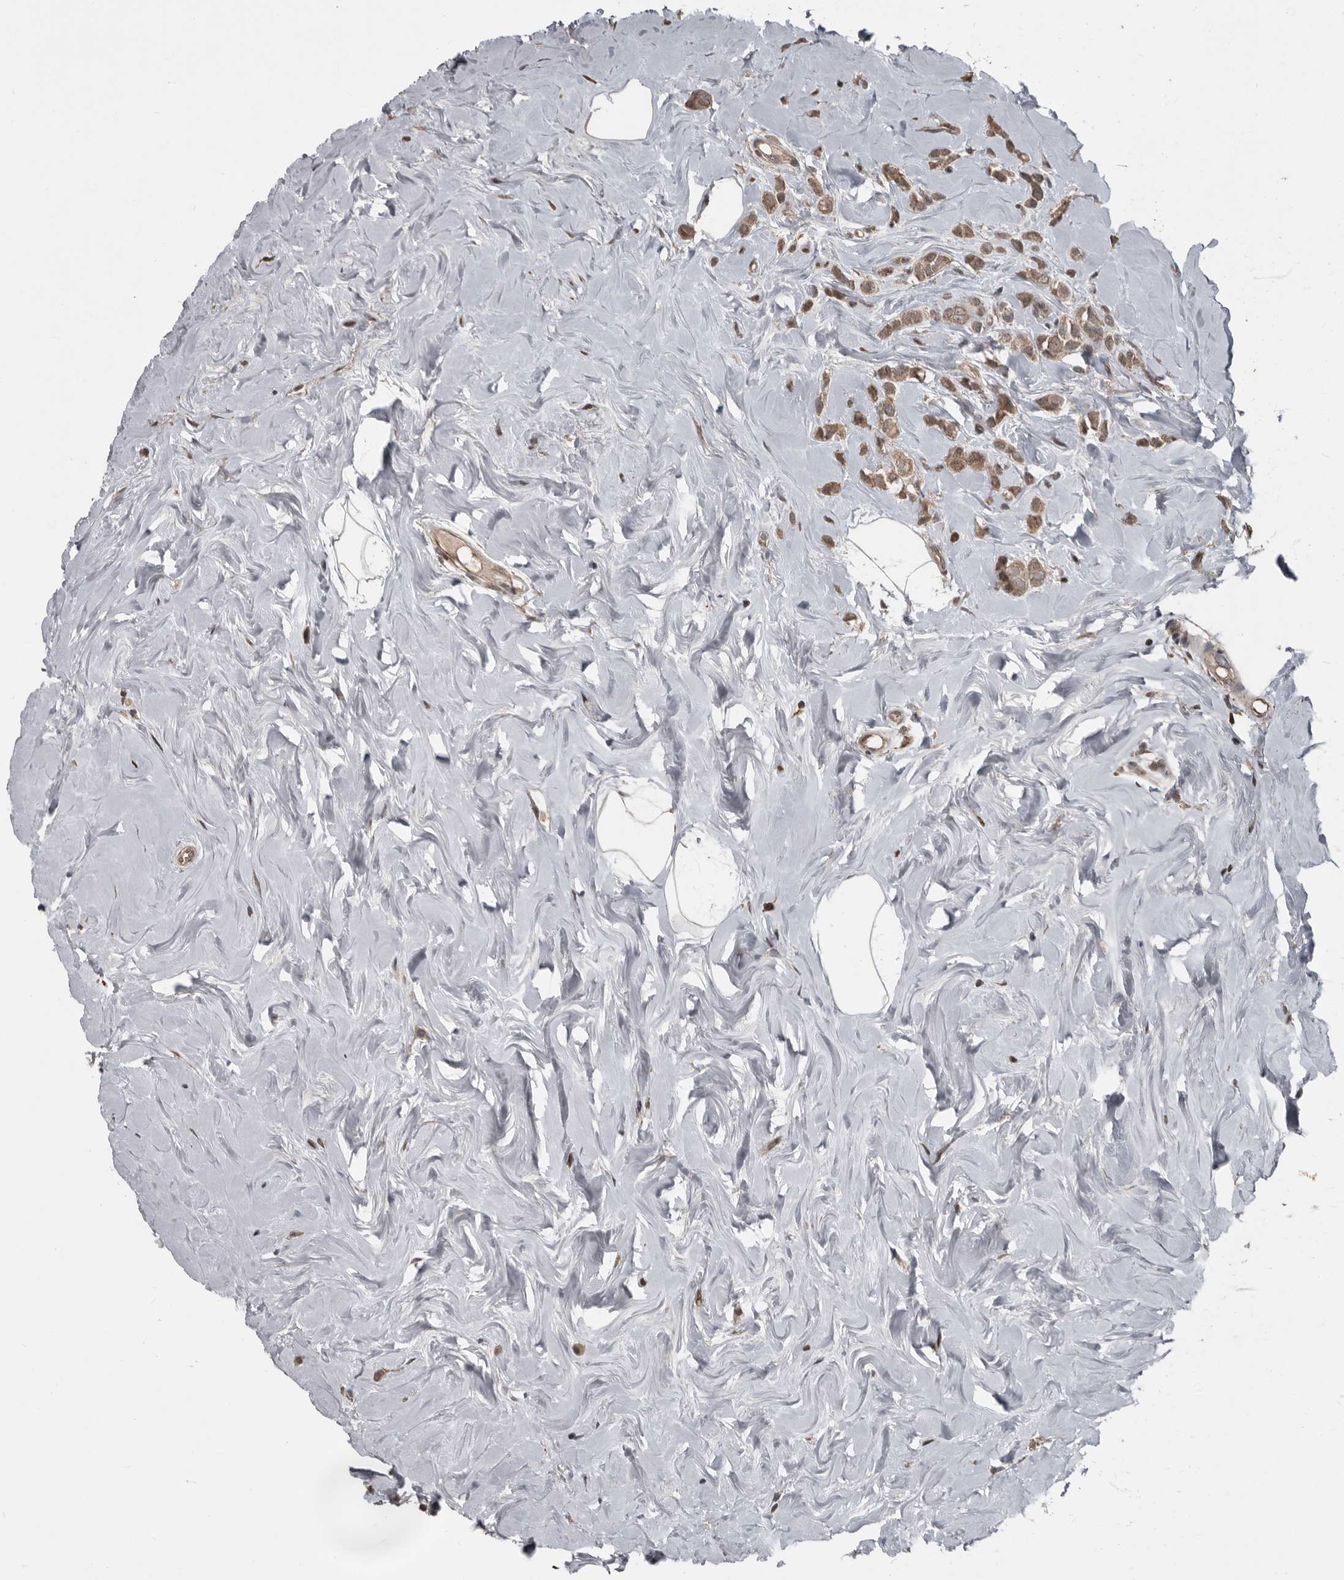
{"staining": {"intensity": "moderate", "quantity": ">75%", "location": "cytoplasmic/membranous,nuclear"}, "tissue": "breast cancer", "cell_type": "Tumor cells", "image_type": "cancer", "snomed": [{"axis": "morphology", "description": "Lobular carcinoma"}, {"axis": "topography", "description": "Breast"}], "caption": "Immunohistochemical staining of breast cancer (lobular carcinoma) reveals moderate cytoplasmic/membranous and nuclear protein positivity in approximately >75% of tumor cells.", "gene": "FSBP", "patient": {"sex": "female", "age": 47}}